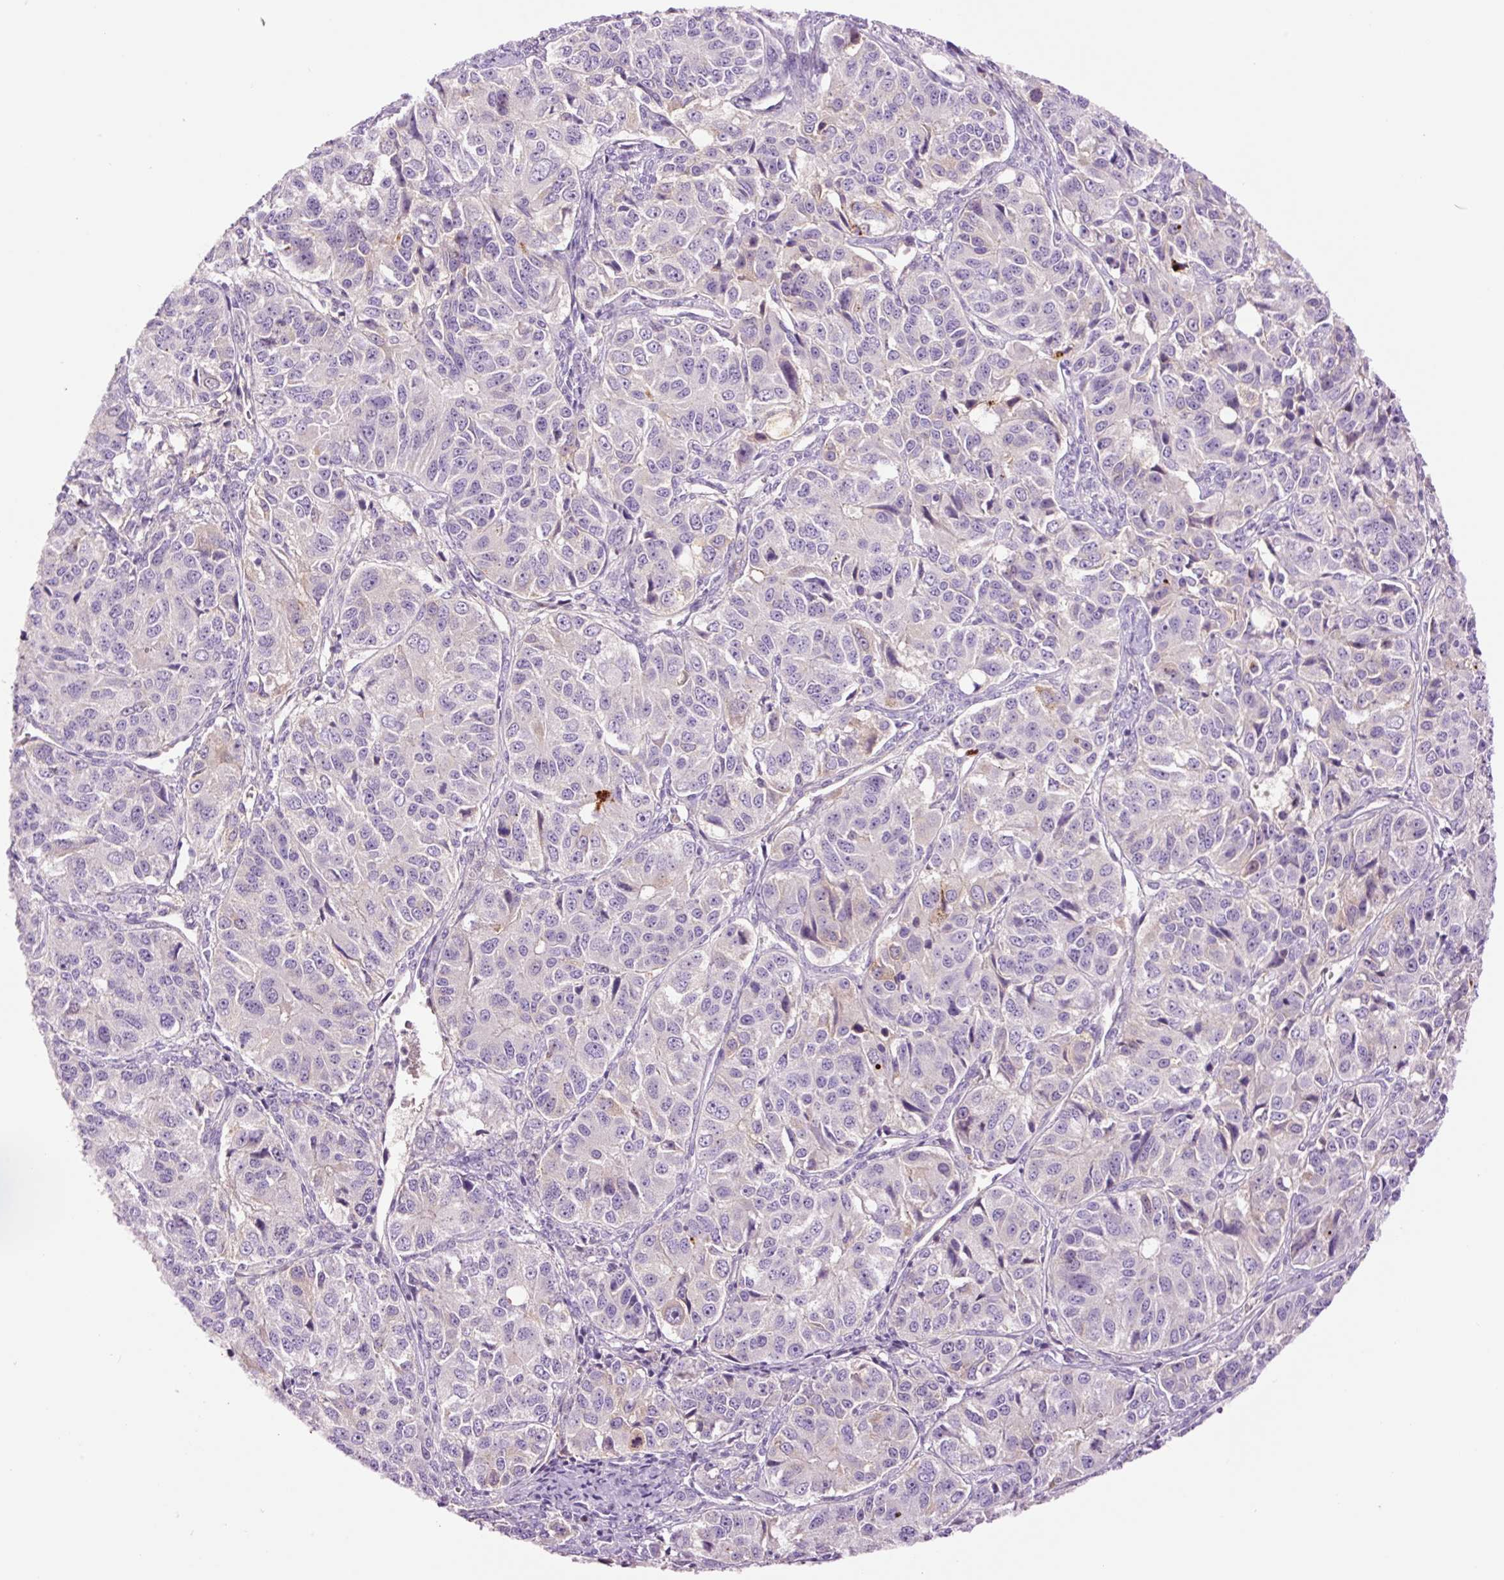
{"staining": {"intensity": "weak", "quantity": "<25%", "location": "cytoplasmic/membranous"}, "tissue": "ovarian cancer", "cell_type": "Tumor cells", "image_type": "cancer", "snomed": [{"axis": "morphology", "description": "Carcinoma, endometroid"}, {"axis": "topography", "description": "Ovary"}], "caption": "A micrograph of endometroid carcinoma (ovarian) stained for a protein exhibits no brown staining in tumor cells.", "gene": "DPPA4", "patient": {"sex": "female", "age": 51}}